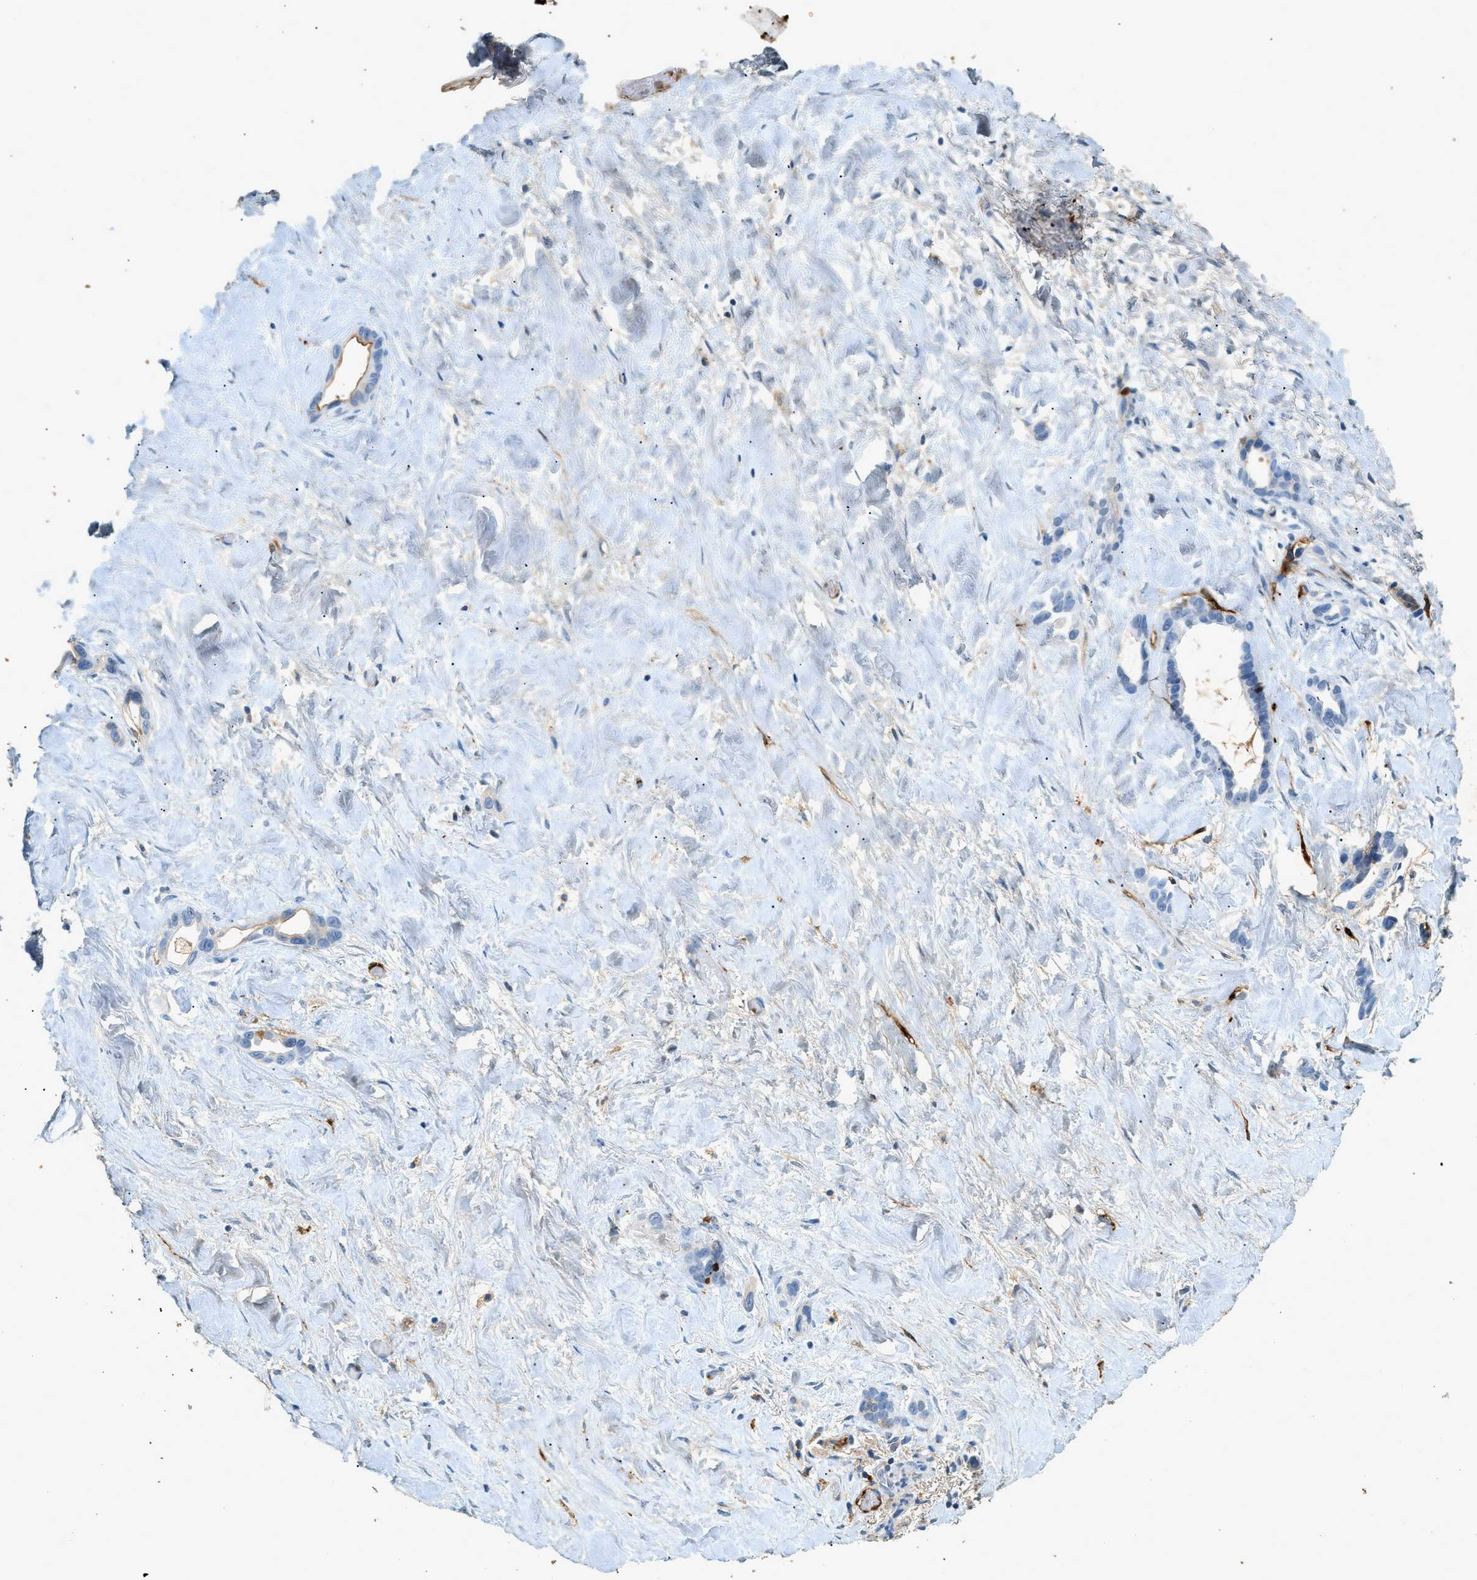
{"staining": {"intensity": "weak", "quantity": "<25%", "location": "cytoplasmic/membranous"}, "tissue": "liver cancer", "cell_type": "Tumor cells", "image_type": "cancer", "snomed": [{"axis": "morphology", "description": "Cholangiocarcinoma"}, {"axis": "topography", "description": "Liver"}], "caption": "Immunohistochemistry (IHC) photomicrograph of neoplastic tissue: liver cancer (cholangiocarcinoma) stained with DAB (3,3'-diaminobenzidine) demonstrates no significant protein expression in tumor cells.", "gene": "F2", "patient": {"sex": "female", "age": 65}}